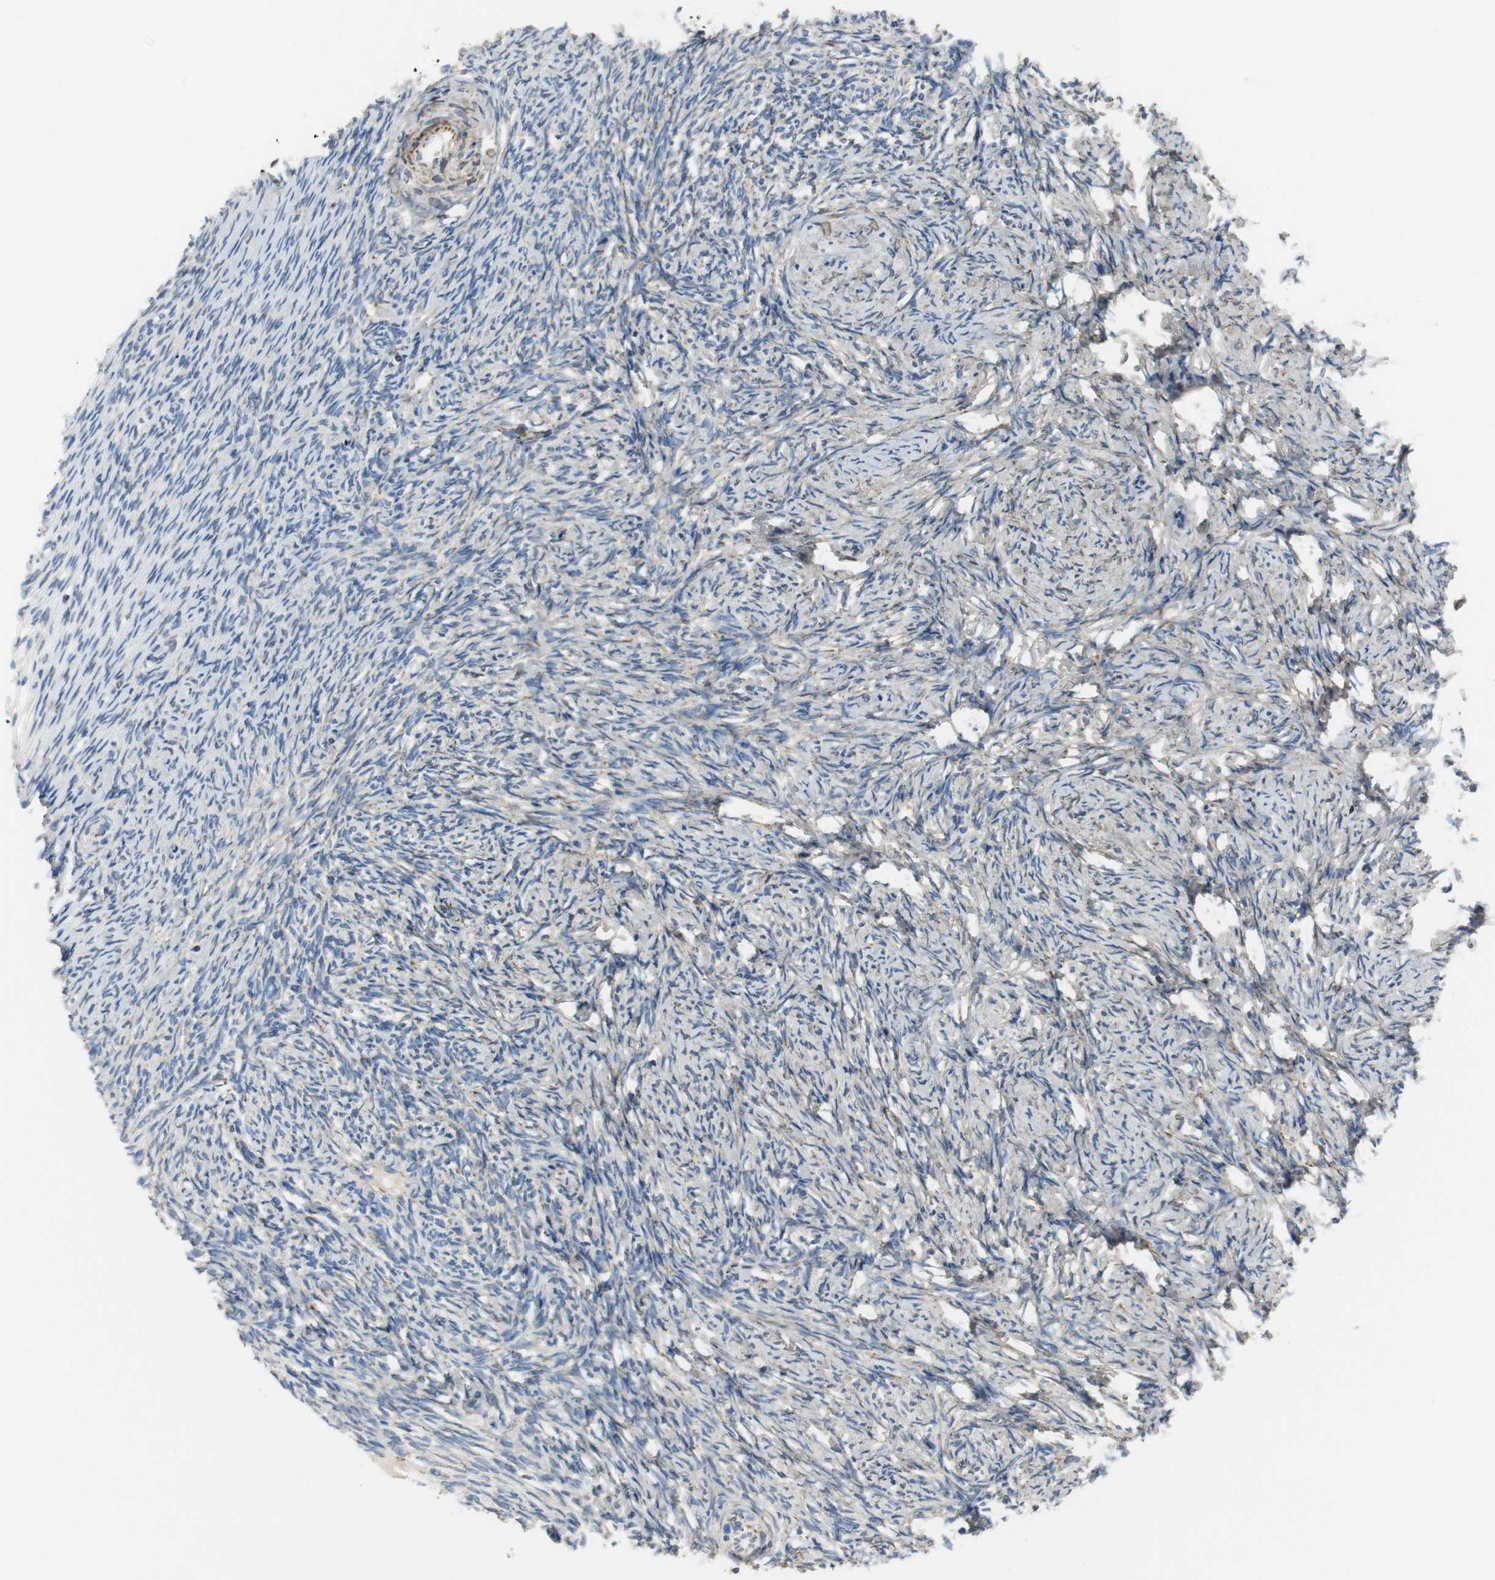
{"staining": {"intensity": "weak", "quantity": "<25%", "location": "cytoplasmic/membranous"}, "tissue": "ovary", "cell_type": "Ovarian stroma cells", "image_type": "normal", "snomed": [{"axis": "morphology", "description": "Normal tissue, NOS"}, {"axis": "topography", "description": "Ovary"}], "caption": "Ovarian stroma cells show no significant protein positivity in unremarkable ovary. Nuclei are stained in blue.", "gene": "C1QTNF7", "patient": {"sex": "female", "age": 60}}